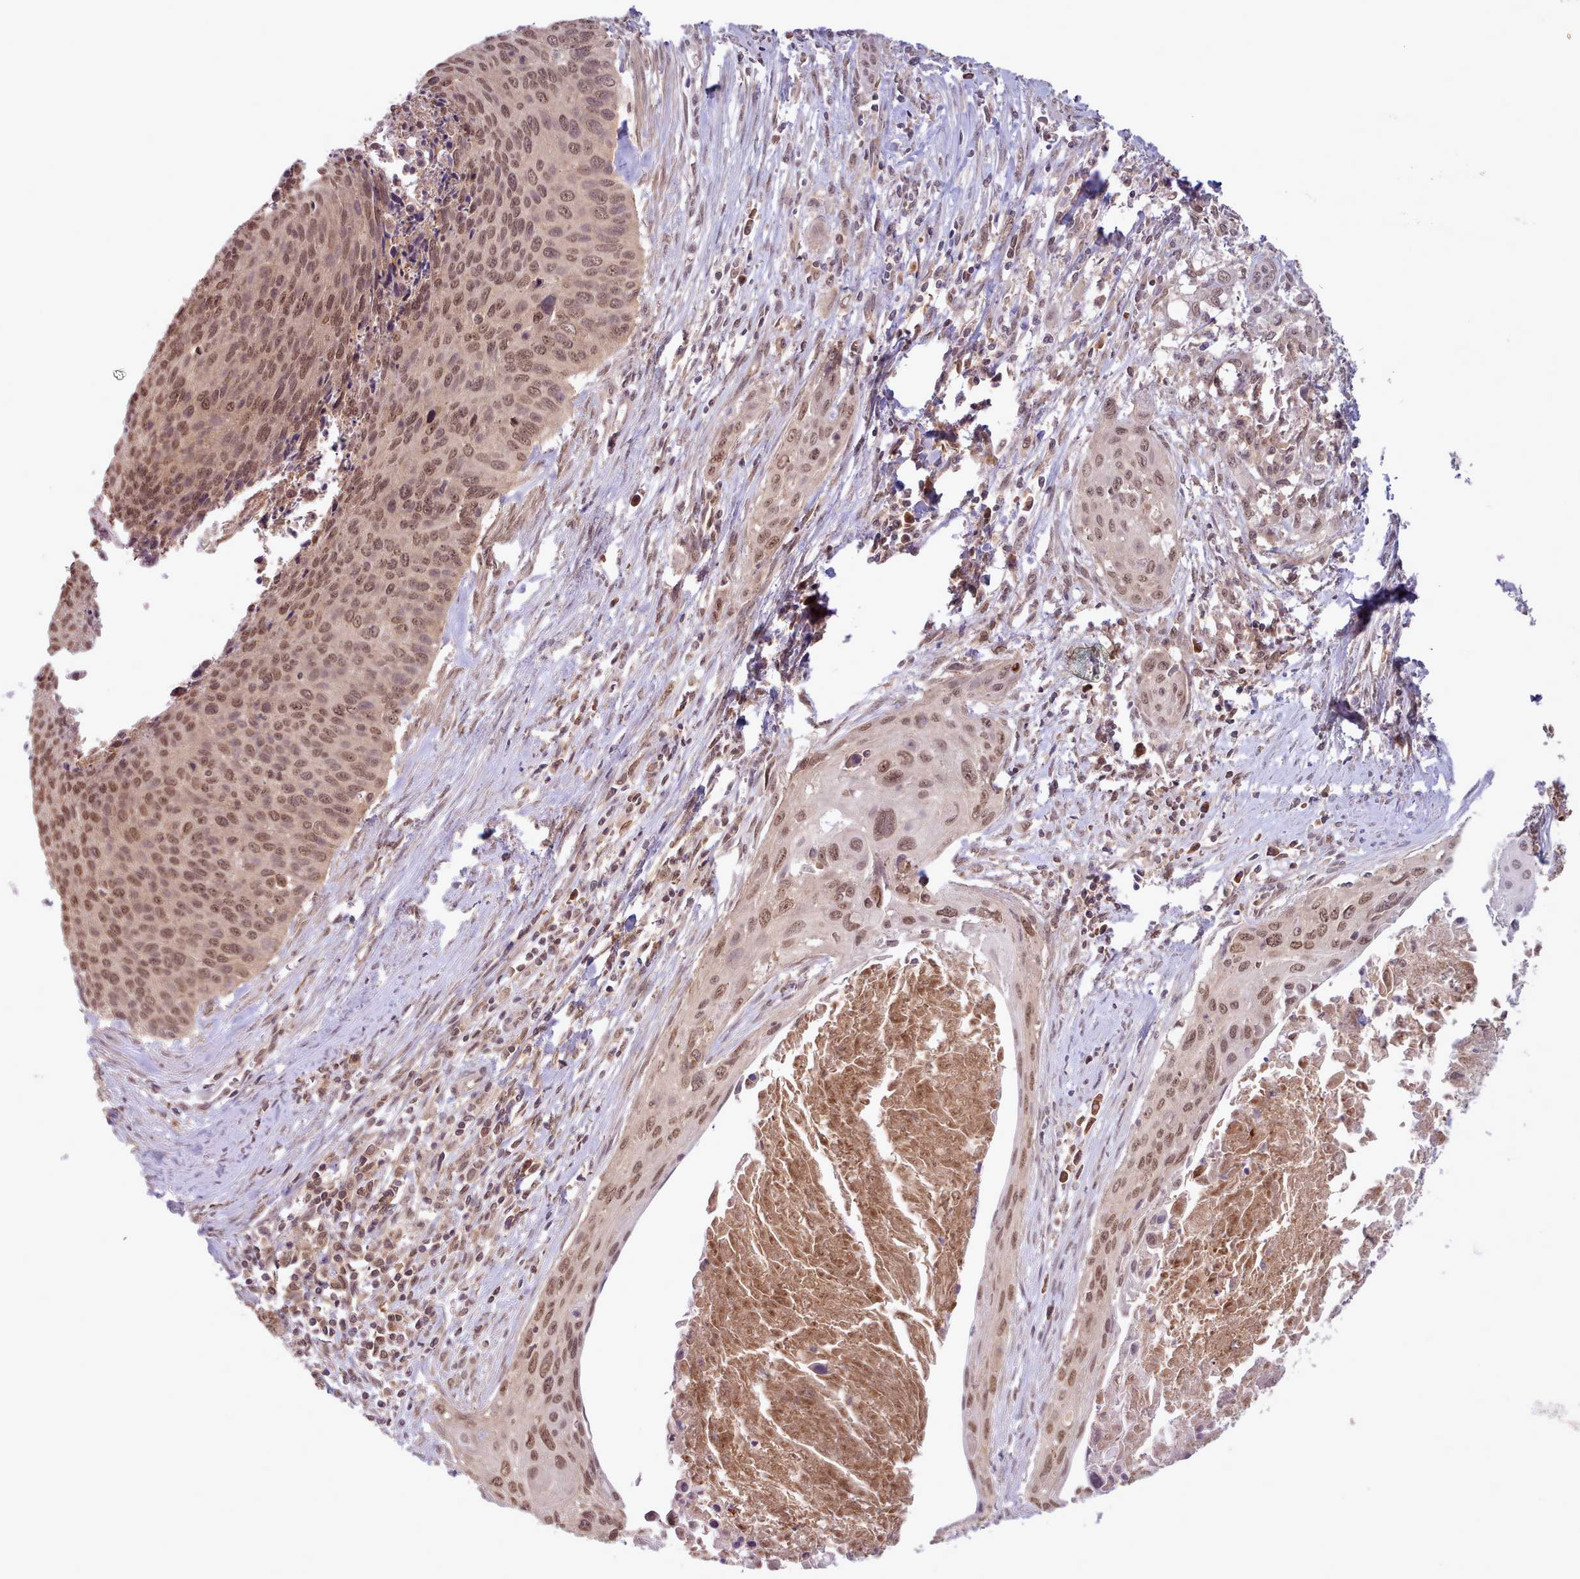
{"staining": {"intensity": "moderate", "quantity": ">75%", "location": "nuclear"}, "tissue": "cervical cancer", "cell_type": "Tumor cells", "image_type": "cancer", "snomed": [{"axis": "morphology", "description": "Squamous cell carcinoma, NOS"}, {"axis": "topography", "description": "Cervix"}], "caption": "Moderate nuclear protein positivity is appreciated in about >75% of tumor cells in squamous cell carcinoma (cervical).", "gene": "PIP4P1", "patient": {"sex": "female", "age": 55}}